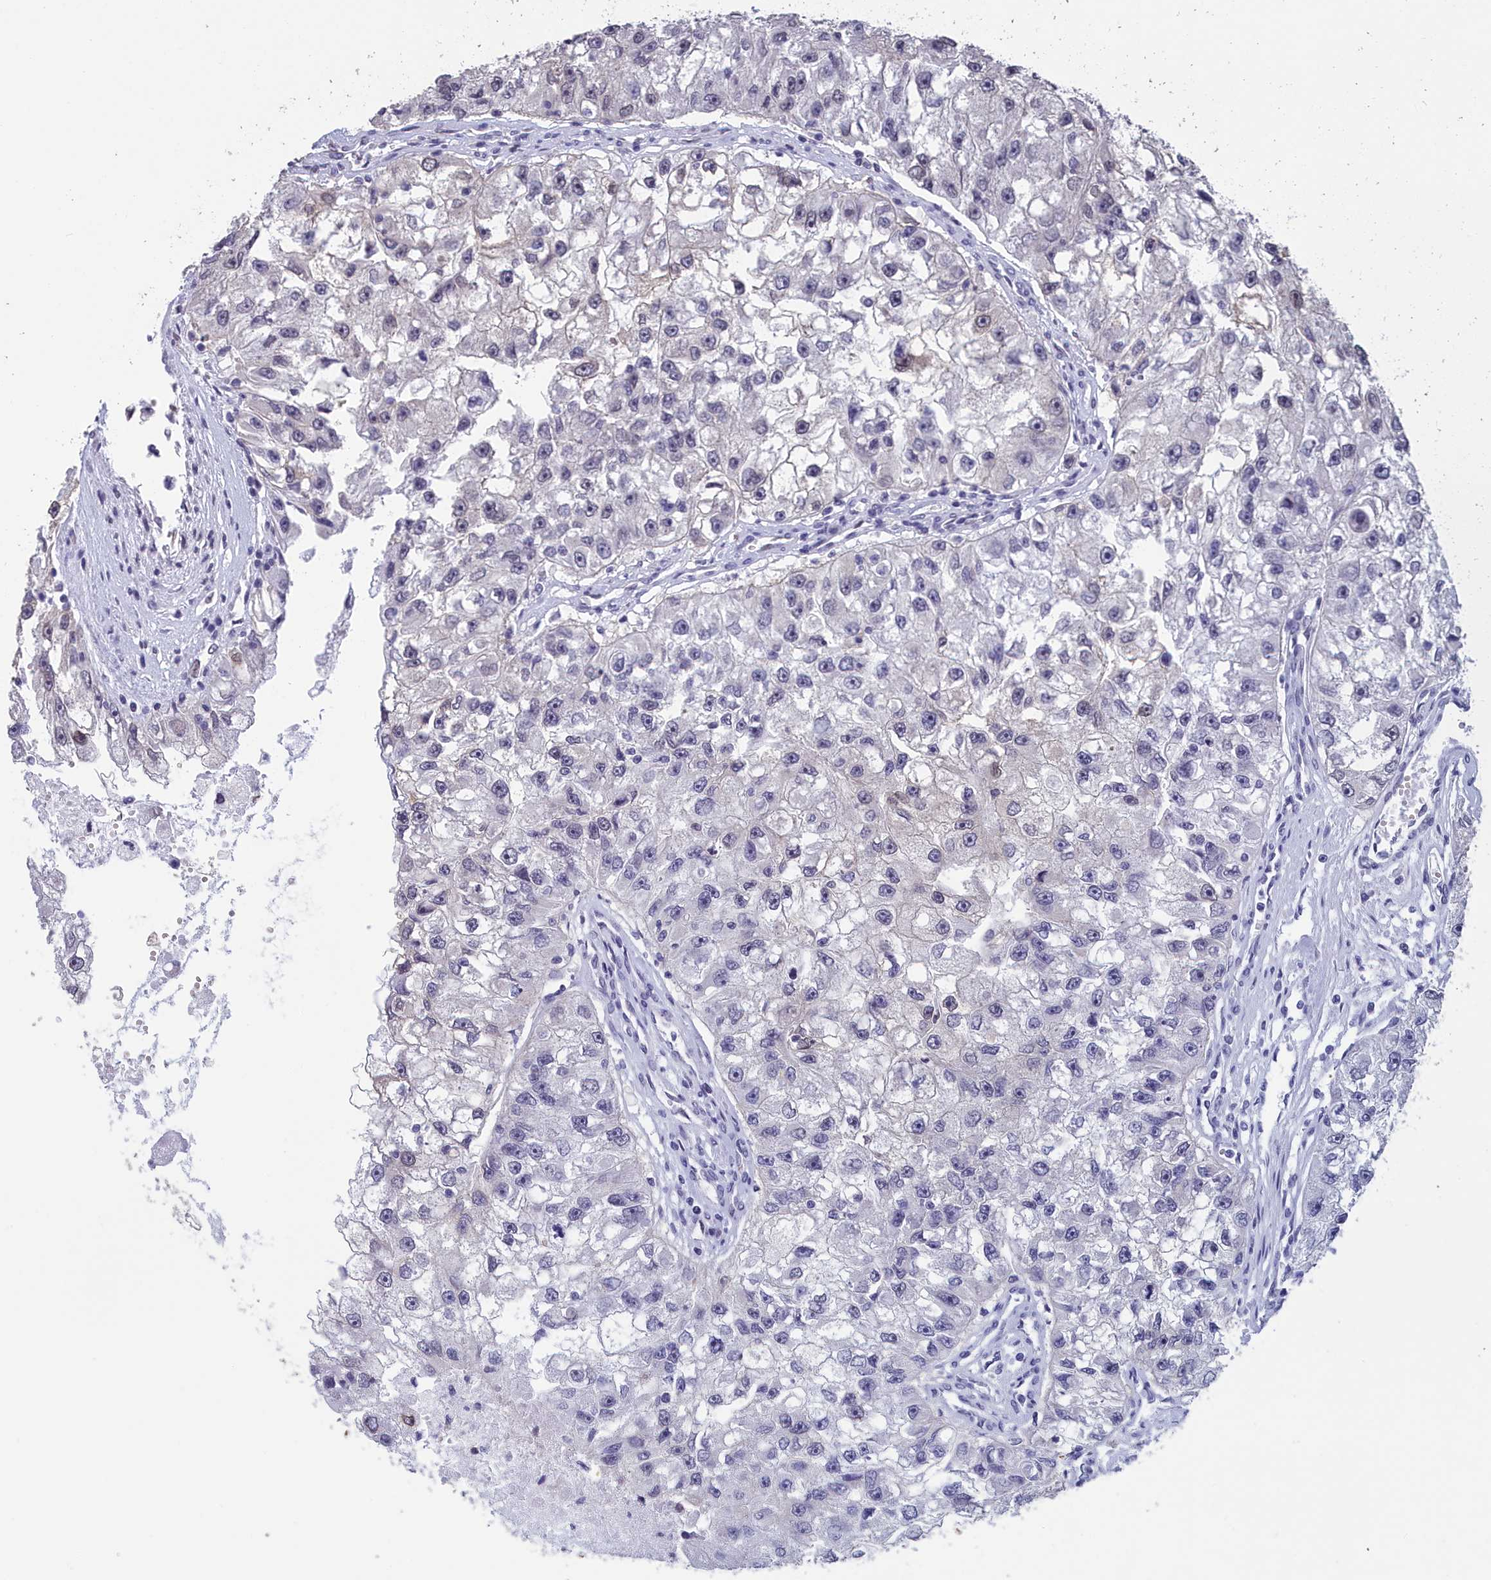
{"staining": {"intensity": "negative", "quantity": "none", "location": "none"}, "tissue": "renal cancer", "cell_type": "Tumor cells", "image_type": "cancer", "snomed": [{"axis": "morphology", "description": "Adenocarcinoma, NOS"}, {"axis": "topography", "description": "Kidney"}], "caption": "Tumor cells are negative for brown protein staining in renal cancer (adenocarcinoma).", "gene": "CCDC97", "patient": {"sex": "male", "age": 63}}